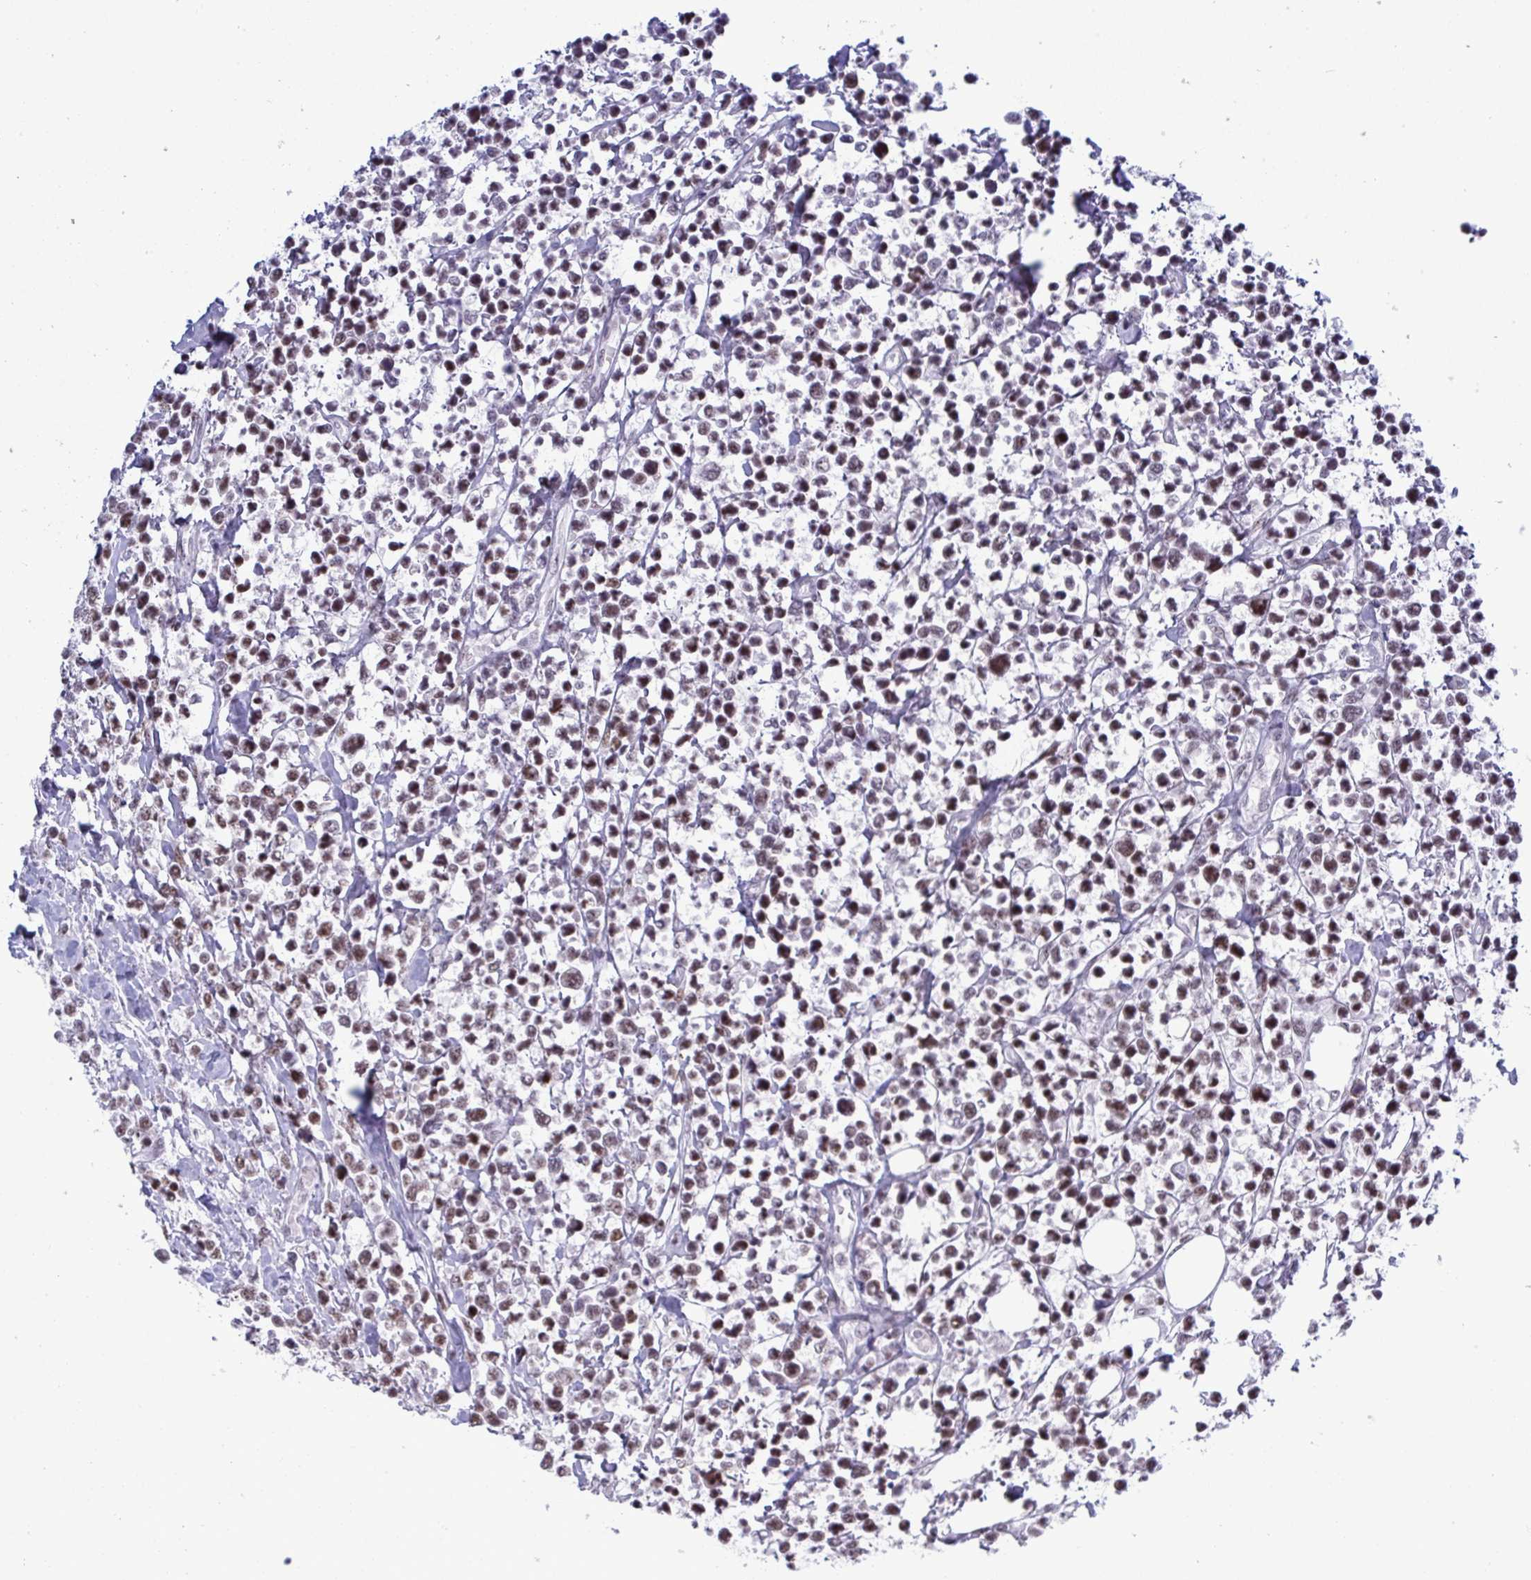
{"staining": {"intensity": "weak", "quantity": ">75%", "location": "nuclear"}, "tissue": "lymphoma", "cell_type": "Tumor cells", "image_type": "cancer", "snomed": [{"axis": "morphology", "description": "Malignant lymphoma, non-Hodgkin's type, High grade"}, {"axis": "topography", "description": "Soft tissue"}], "caption": "This histopathology image exhibits lymphoma stained with immunohistochemistry to label a protein in brown. The nuclear of tumor cells show weak positivity for the protein. Nuclei are counter-stained blue.", "gene": "PPP1R10", "patient": {"sex": "female", "age": 56}}